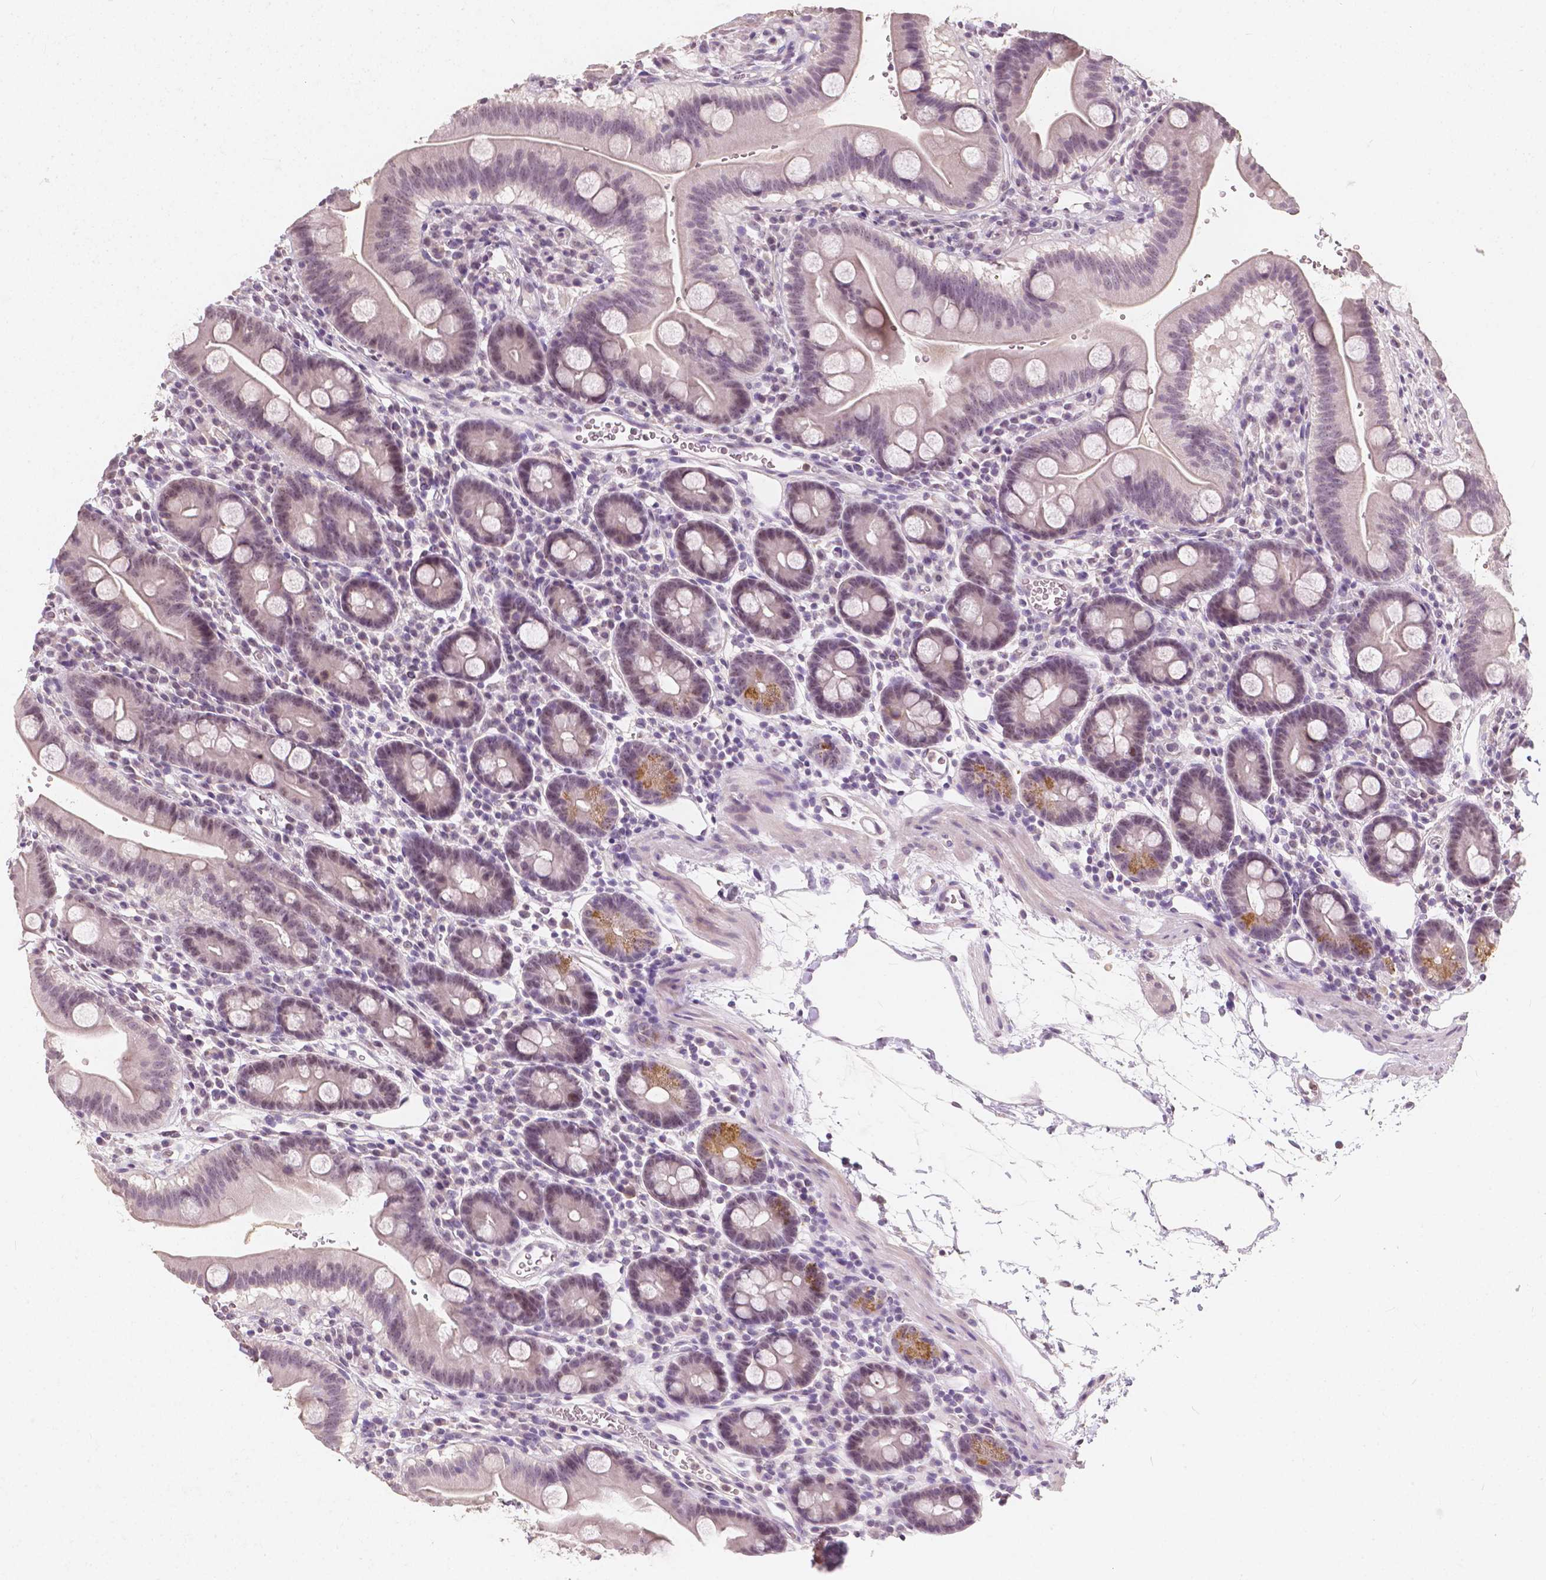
{"staining": {"intensity": "moderate", "quantity": "<25%", "location": "cytoplasmic/membranous"}, "tissue": "duodenum", "cell_type": "Glandular cells", "image_type": "normal", "snomed": [{"axis": "morphology", "description": "Normal tissue, NOS"}, {"axis": "topography", "description": "Duodenum"}], "caption": "This image shows immunohistochemistry staining of normal duodenum, with low moderate cytoplasmic/membranous expression in approximately <25% of glandular cells.", "gene": "NOLC1", "patient": {"sex": "male", "age": 59}}